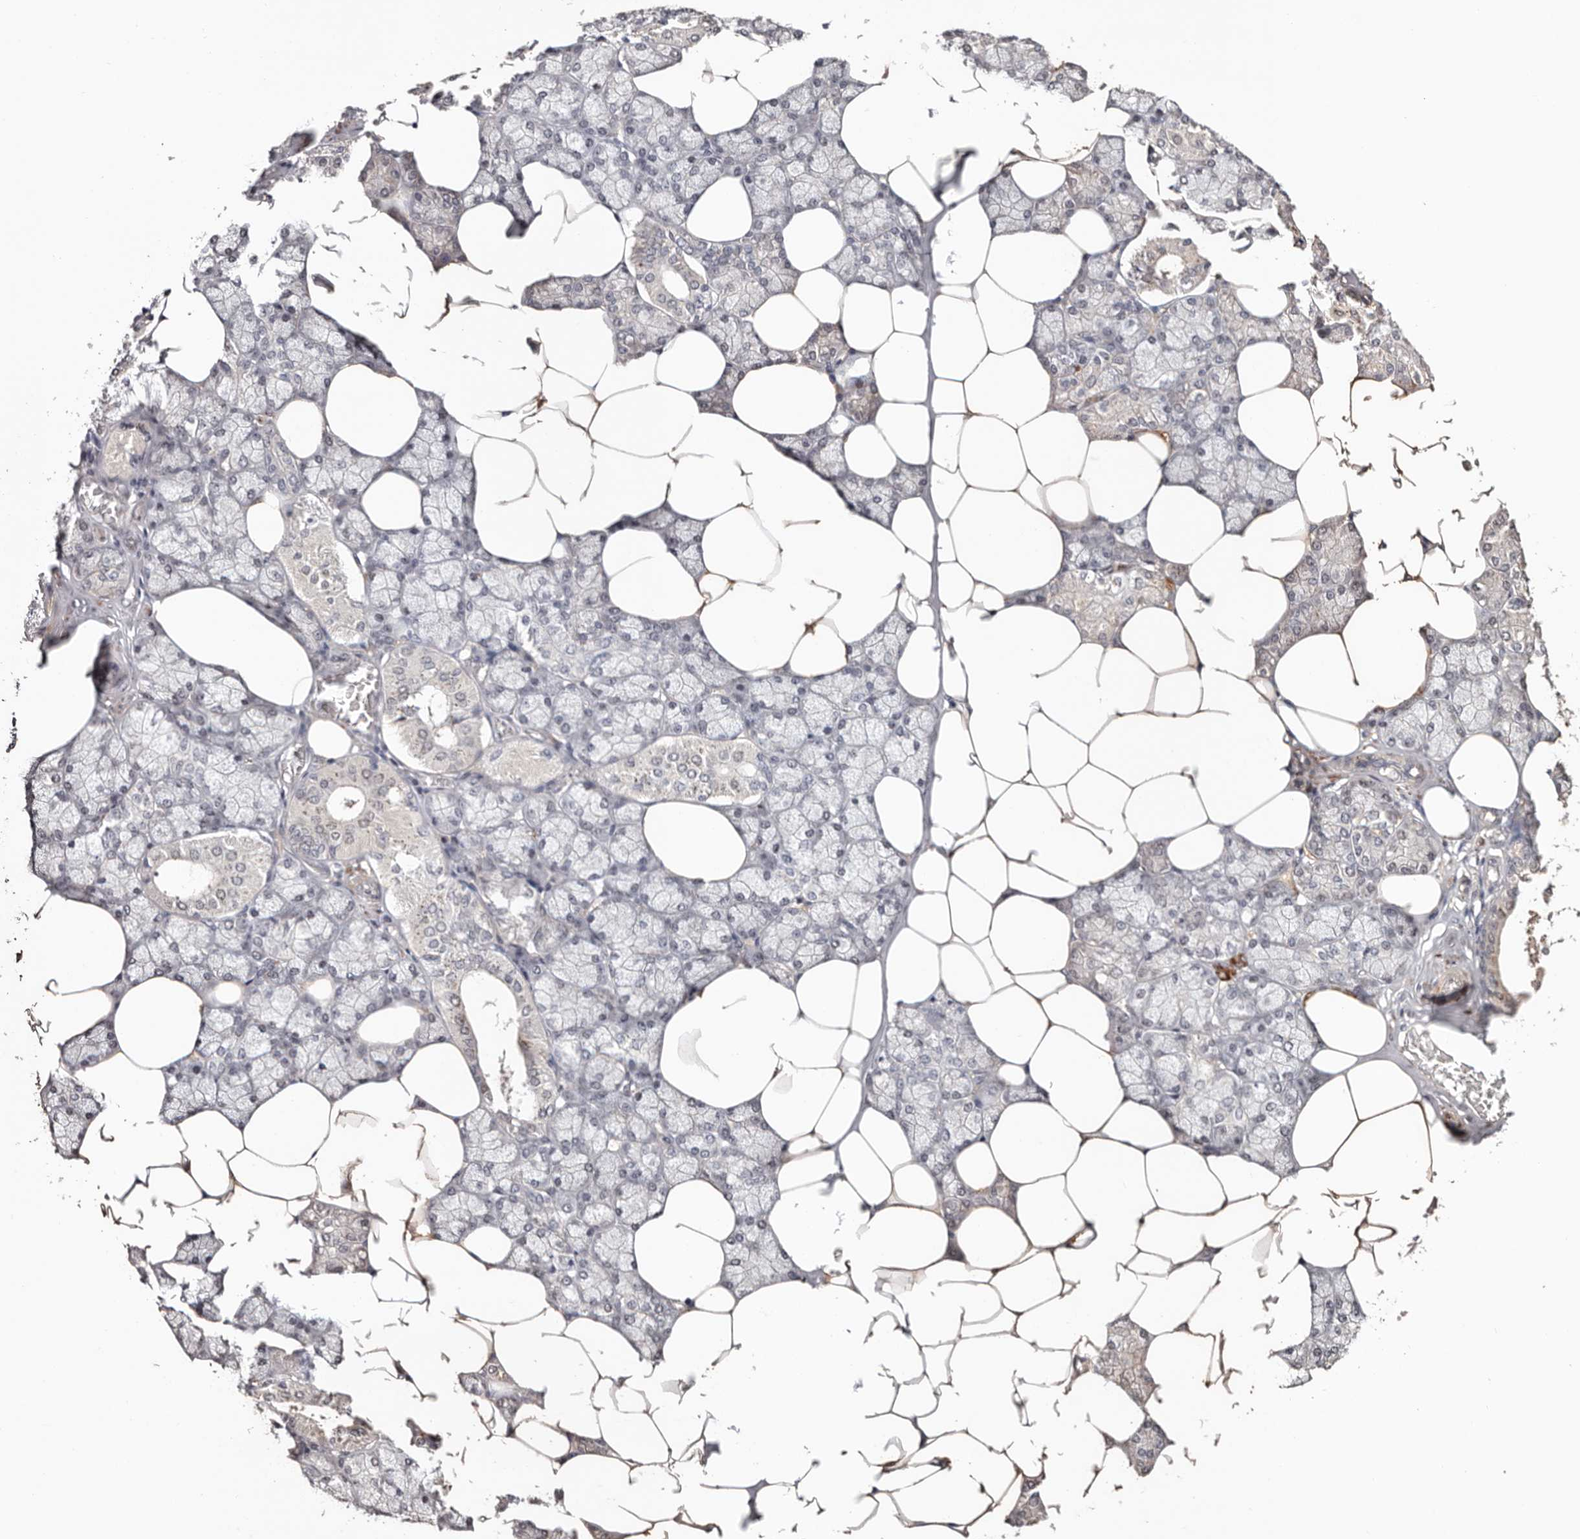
{"staining": {"intensity": "weak", "quantity": "25%-75%", "location": "cytoplasmic/membranous"}, "tissue": "salivary gland", "cell_type": "Glandular cells", "image_type": "normal", "snomed": [{"axis": "morphology", "description": "Normal tissue, NOS"}, {"axis": "topography", "description": "Salivary gland"}], "caption": "Glandular cells reveal low levels of weak cytoplasmic/membranous staining in about 25%-75% of cells in benign salivary gland. Nuclei are stained in blue.", "gene": "TYW3", "patient": {"sex": "male", "age": 62}}